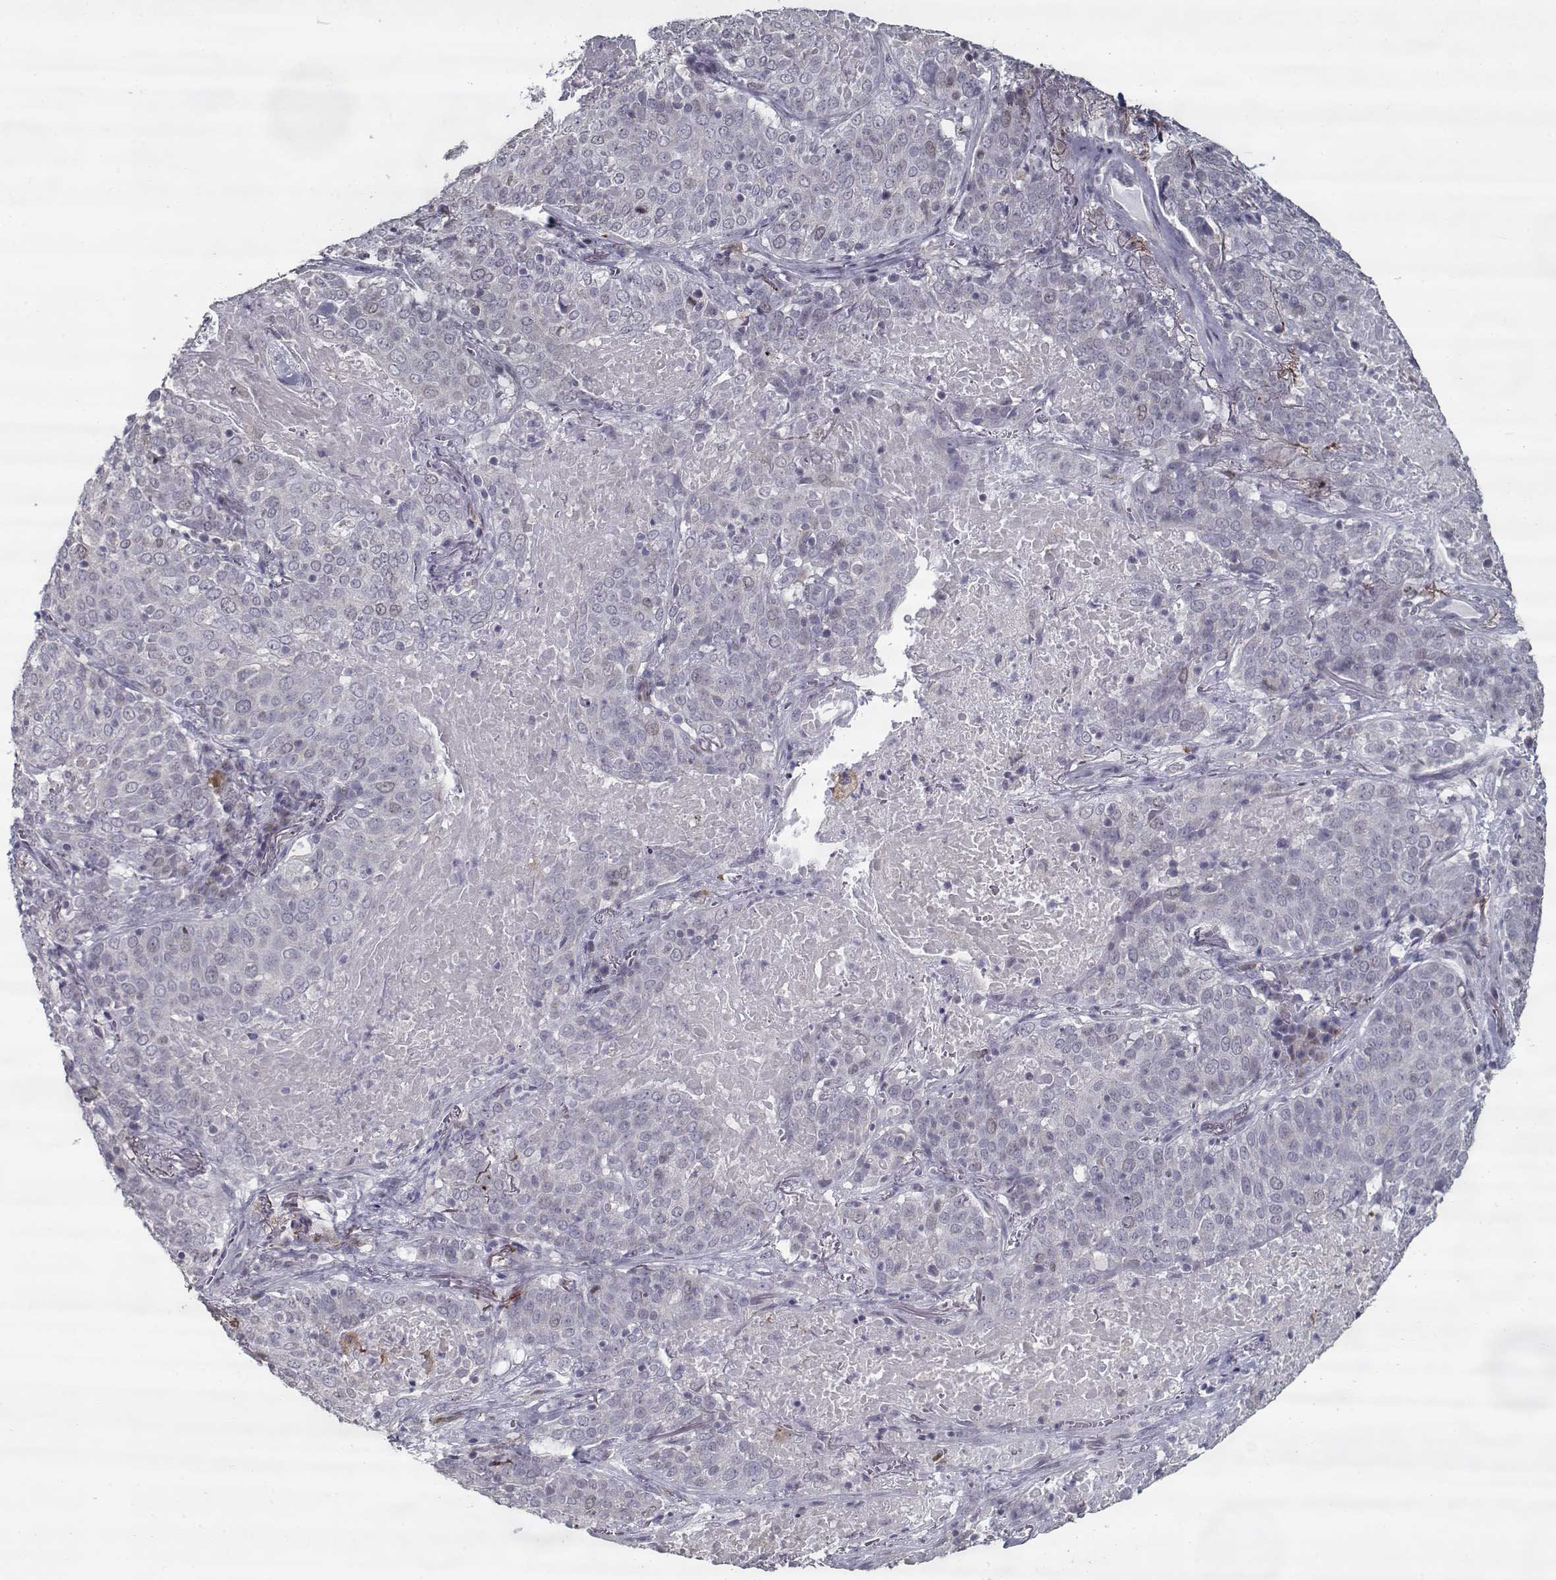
{"staining": {"intensity": "weak", "quantity": "<25%", "location": "cytoplasmic/membranous"}, "tissue": "lung cancer", "cell_type": "Tumor cells", "image_type": "cancer", "snomed": [{"axis": "morphology", "description": "Squamous cell carcinoma, NOS"}, {"axis": "topography", "description": "Lung"}], "caption": "Lung cancer was stained to show a protein in brown. There is no significant positivity in tumor cells. Brightfield microscopy of immunohistochemistry stained with DAB (3,3'-diaminobenzidine) (brown) and hematoxylin (blue), captured at high magnification.", "gene": "SEC16B", "patient": {"sex": "male", "age": 82}}